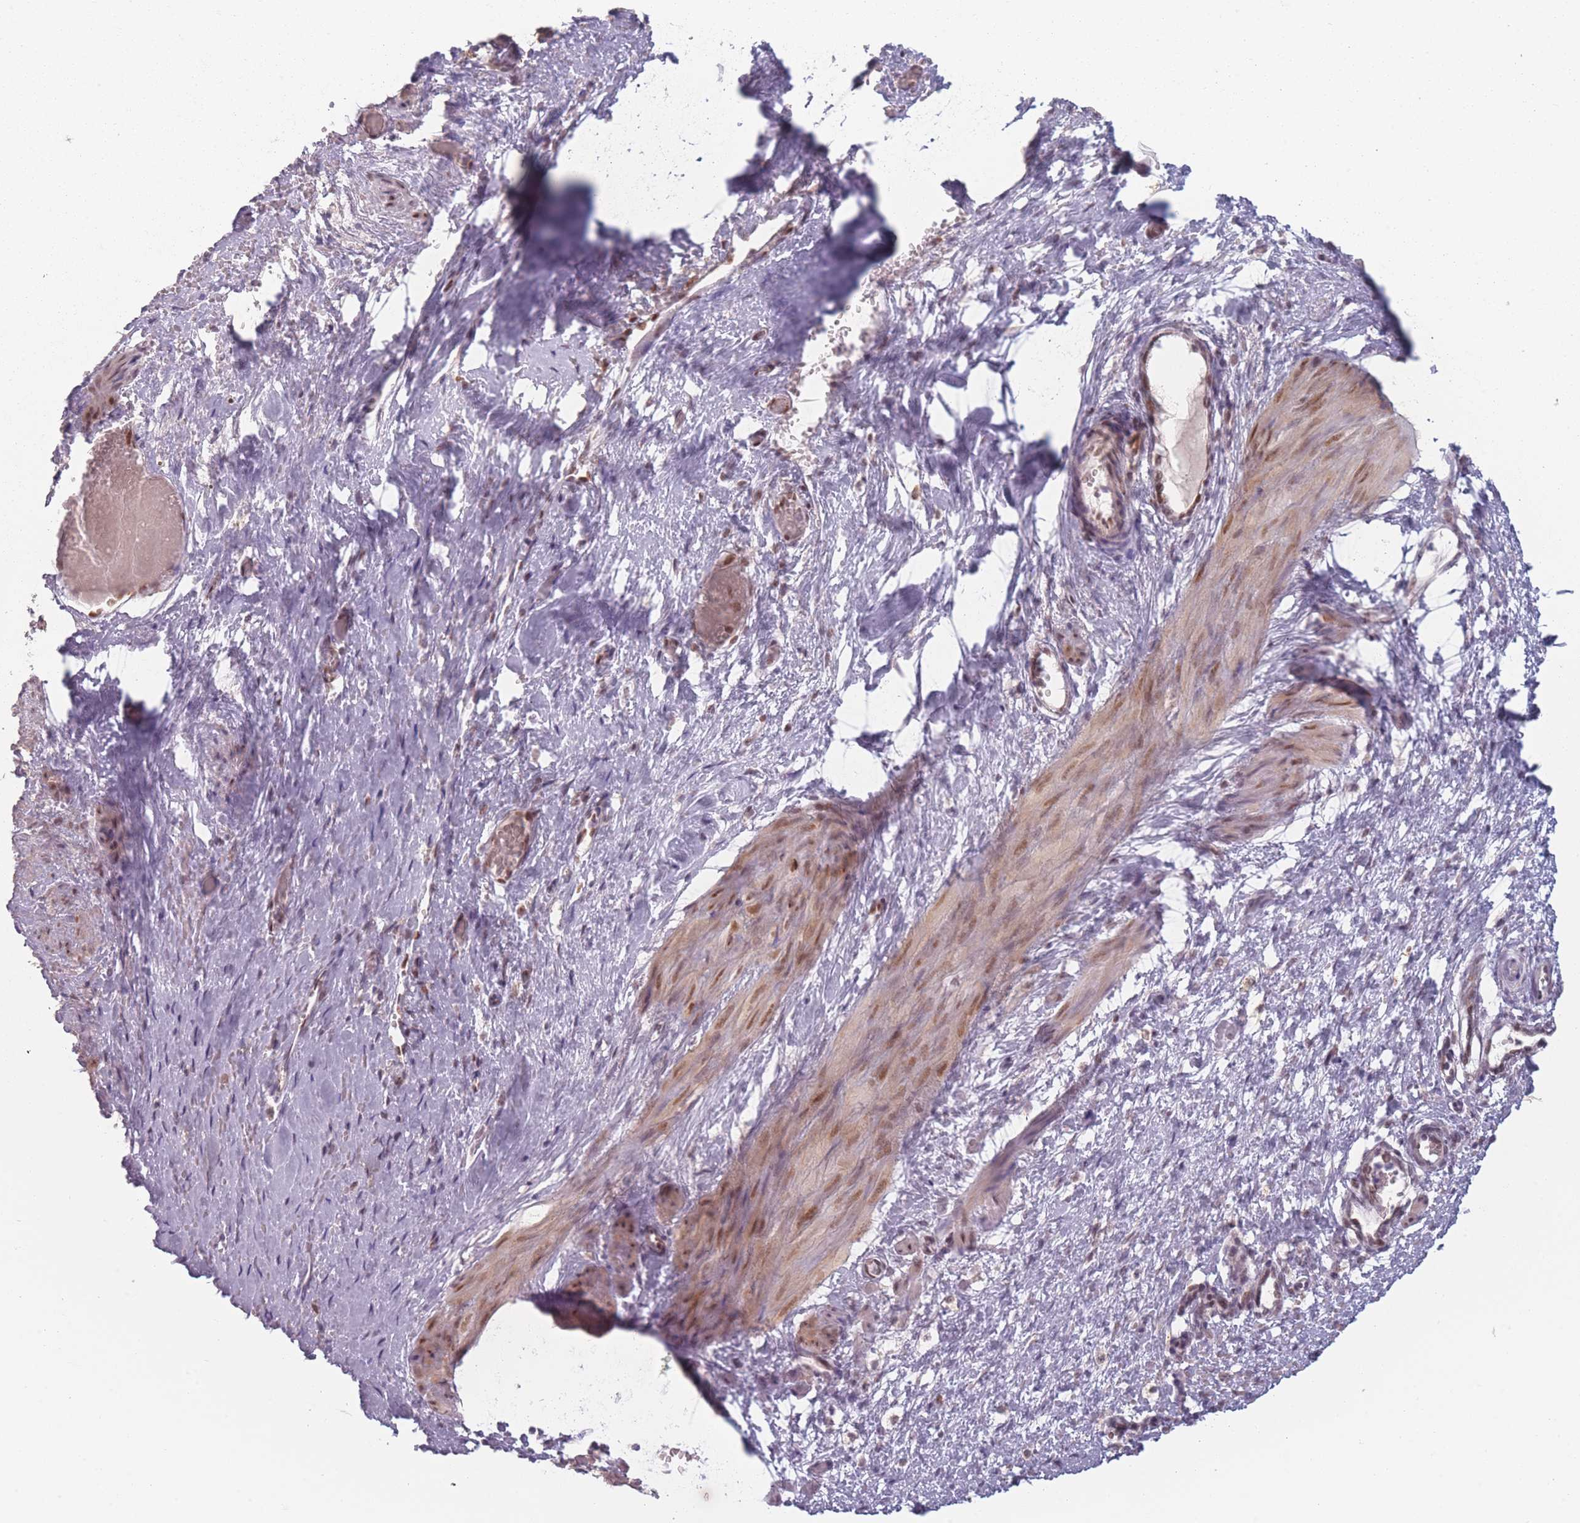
{"staining": {"intensity": "moderate", "quantity": ">75%", "location": "cytoplasmic/membranous,nuclear"}, "tissue": "smooth muscle", "cell_type": "Smooth muscle cells", "image_type": "normal", "snomed": [{"axis": "morphology", "description": "Normal tissue, NOS"}, {"axis": "topography", "description": "Endometrium"}], "caption": "Smooth muscle stained for a protein (brown) demonstrates moderate cytoplasmic/membranous,nuclear positive staining in approximately >75% of smooth muscle cells.", "gene": "OR10C1", "patient": {"sex": "female", "age": 33}}